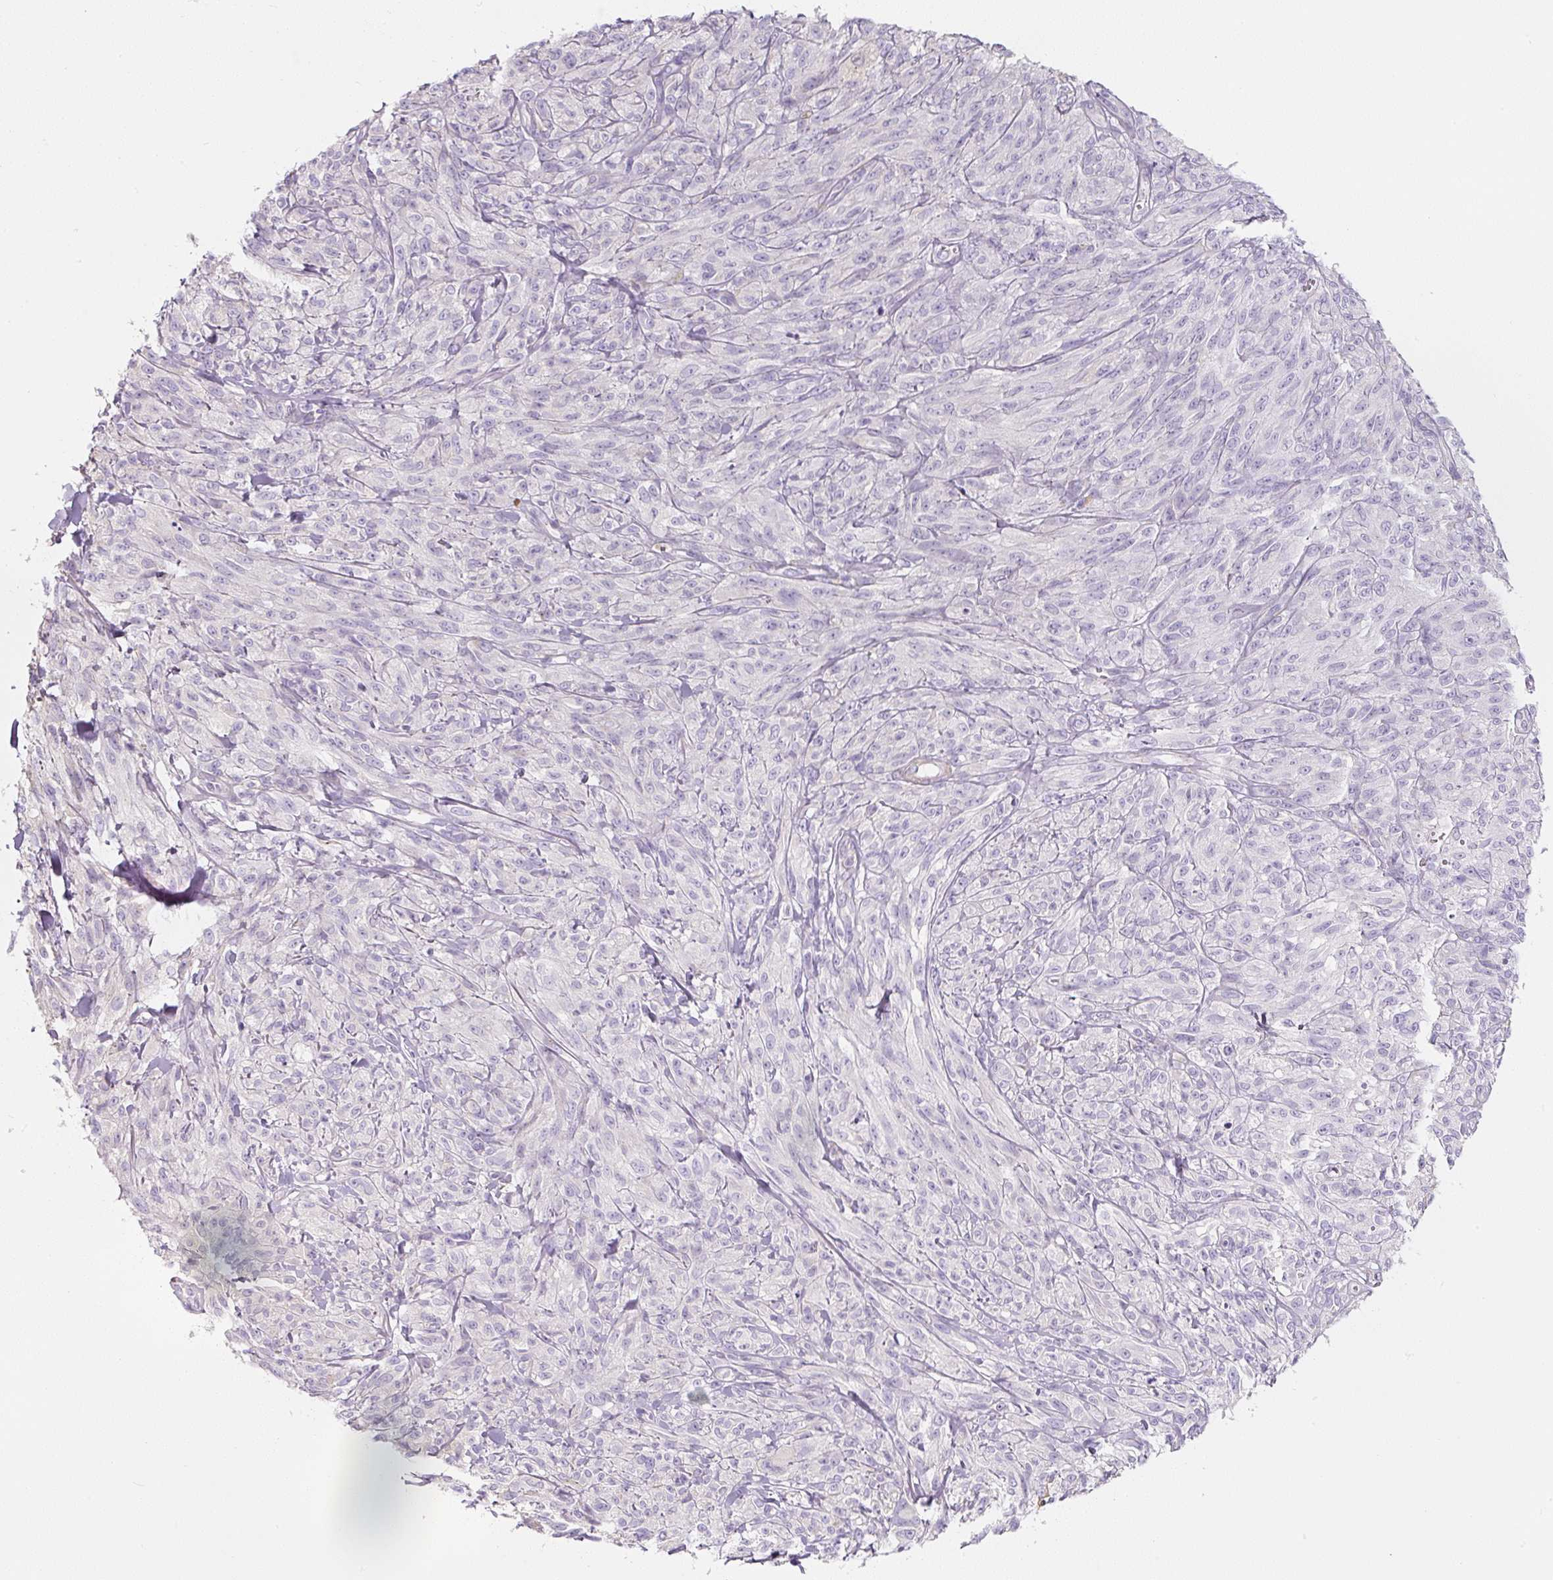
{"staining": {"intensity": "negative", "quantity": "none", "location": "none"}, "tissue": "melanoma", "cell_type": "Tumor cells", "image_type": "cancer", "snomed": [{"axis": "morphology", "description": "Malignant melanoma, NOS"}, {"axis": "topography", "description": "Skin of upper arm"}], "caption": "Protein analysis of melanoma displays no significant expression in tumor cells.", "gene": "PWWP3B", "patient": {"sex": "female", "age": 65}}